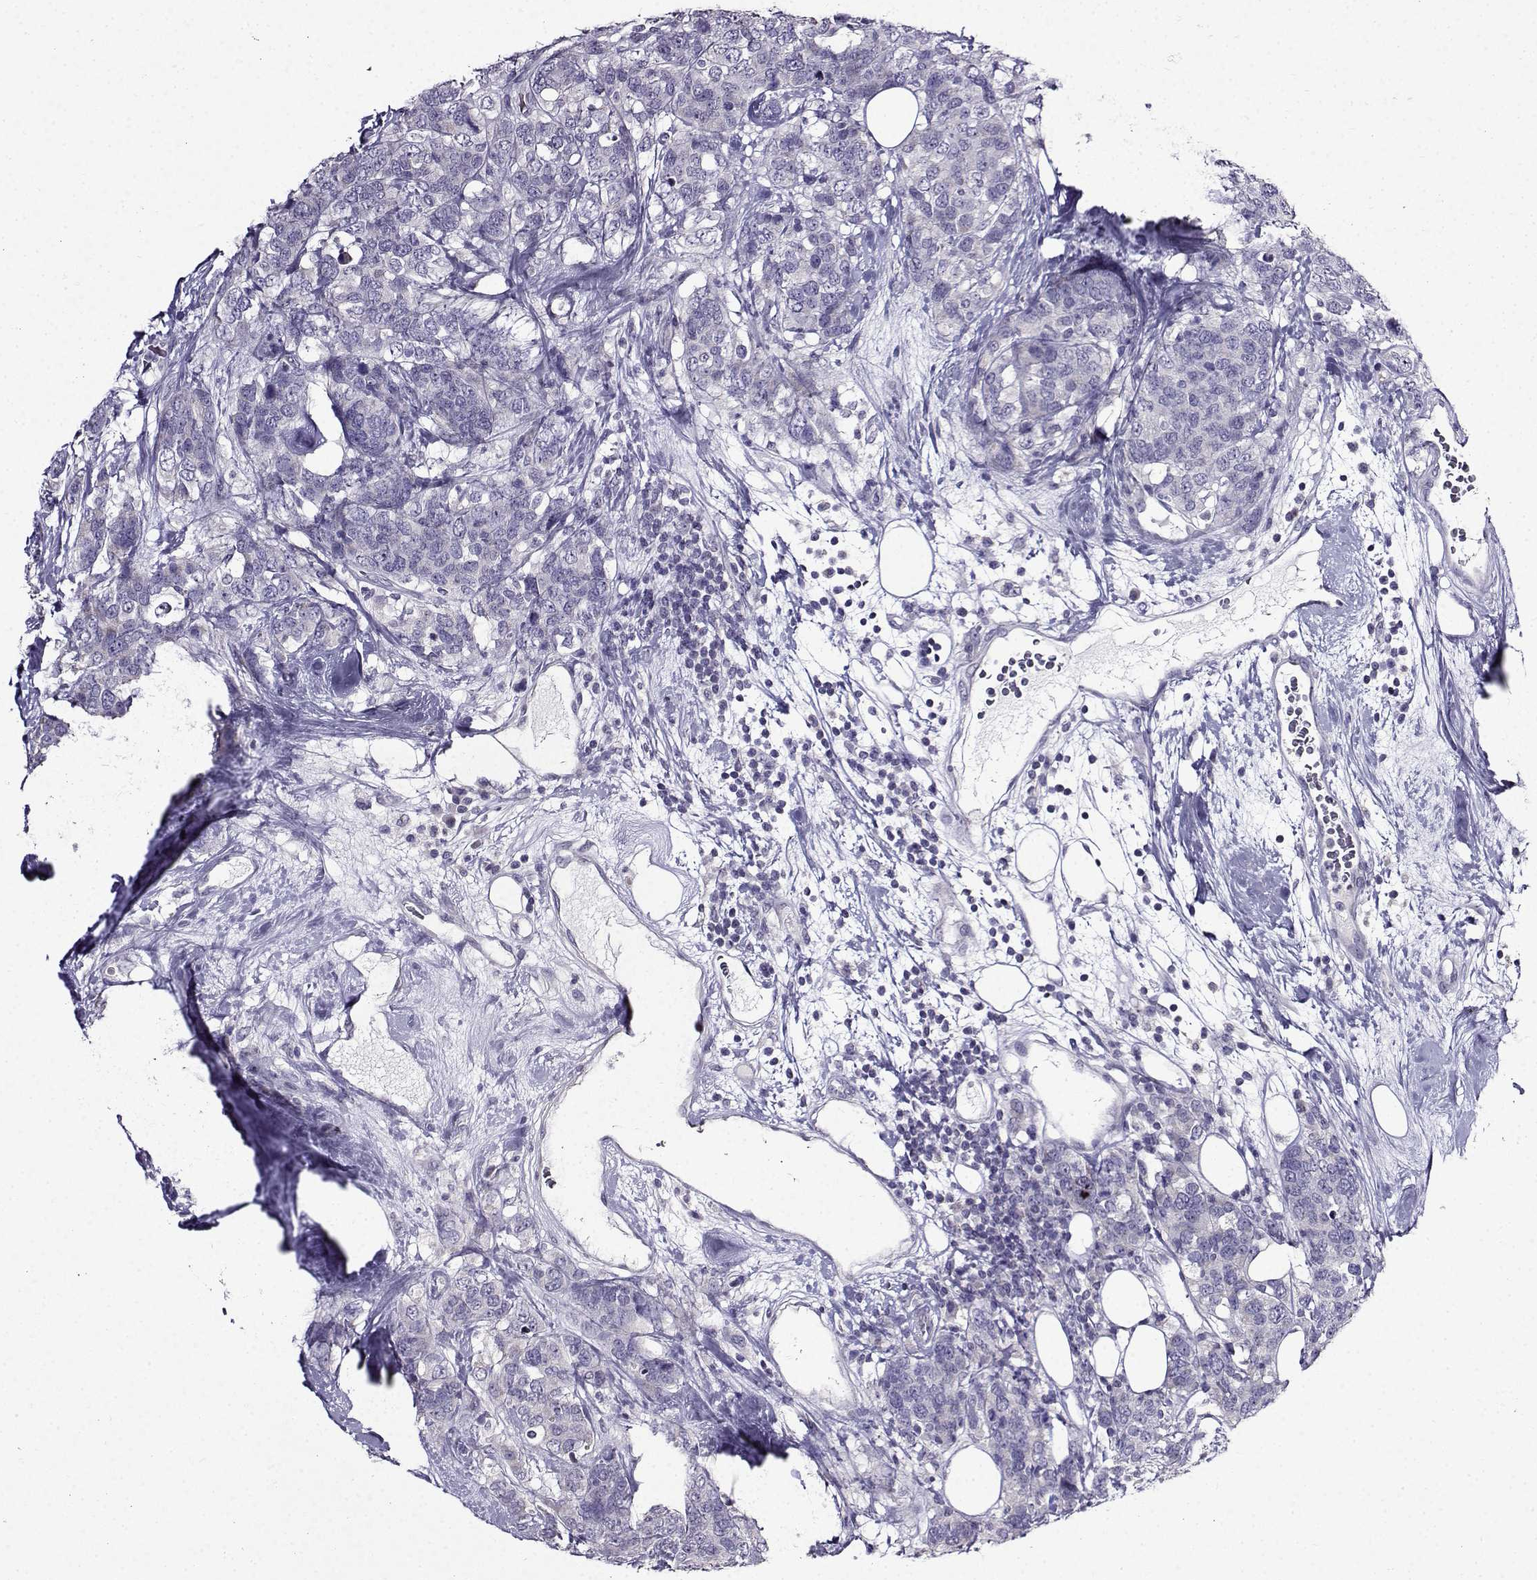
{"staining": {"intensity": "negative", "quantity": "none", "location": "none"}, "tissue": "breast cancer", "cell_type": "Tumor cells", "image_type": "cancer", "snomed": [{"axis": "morphology", "description": "Lobular carcinoma"}, {"axis": "topography", "description": "Breast"}], "caption": "Immunohistochemistry of lobular carcinoma (breast) demonstrates no expression in tumor cells. (DAB IHC with hematoxylin counter stain).", "gene": "TMEM266", "patient": {"sex": "female", "age": 59}}